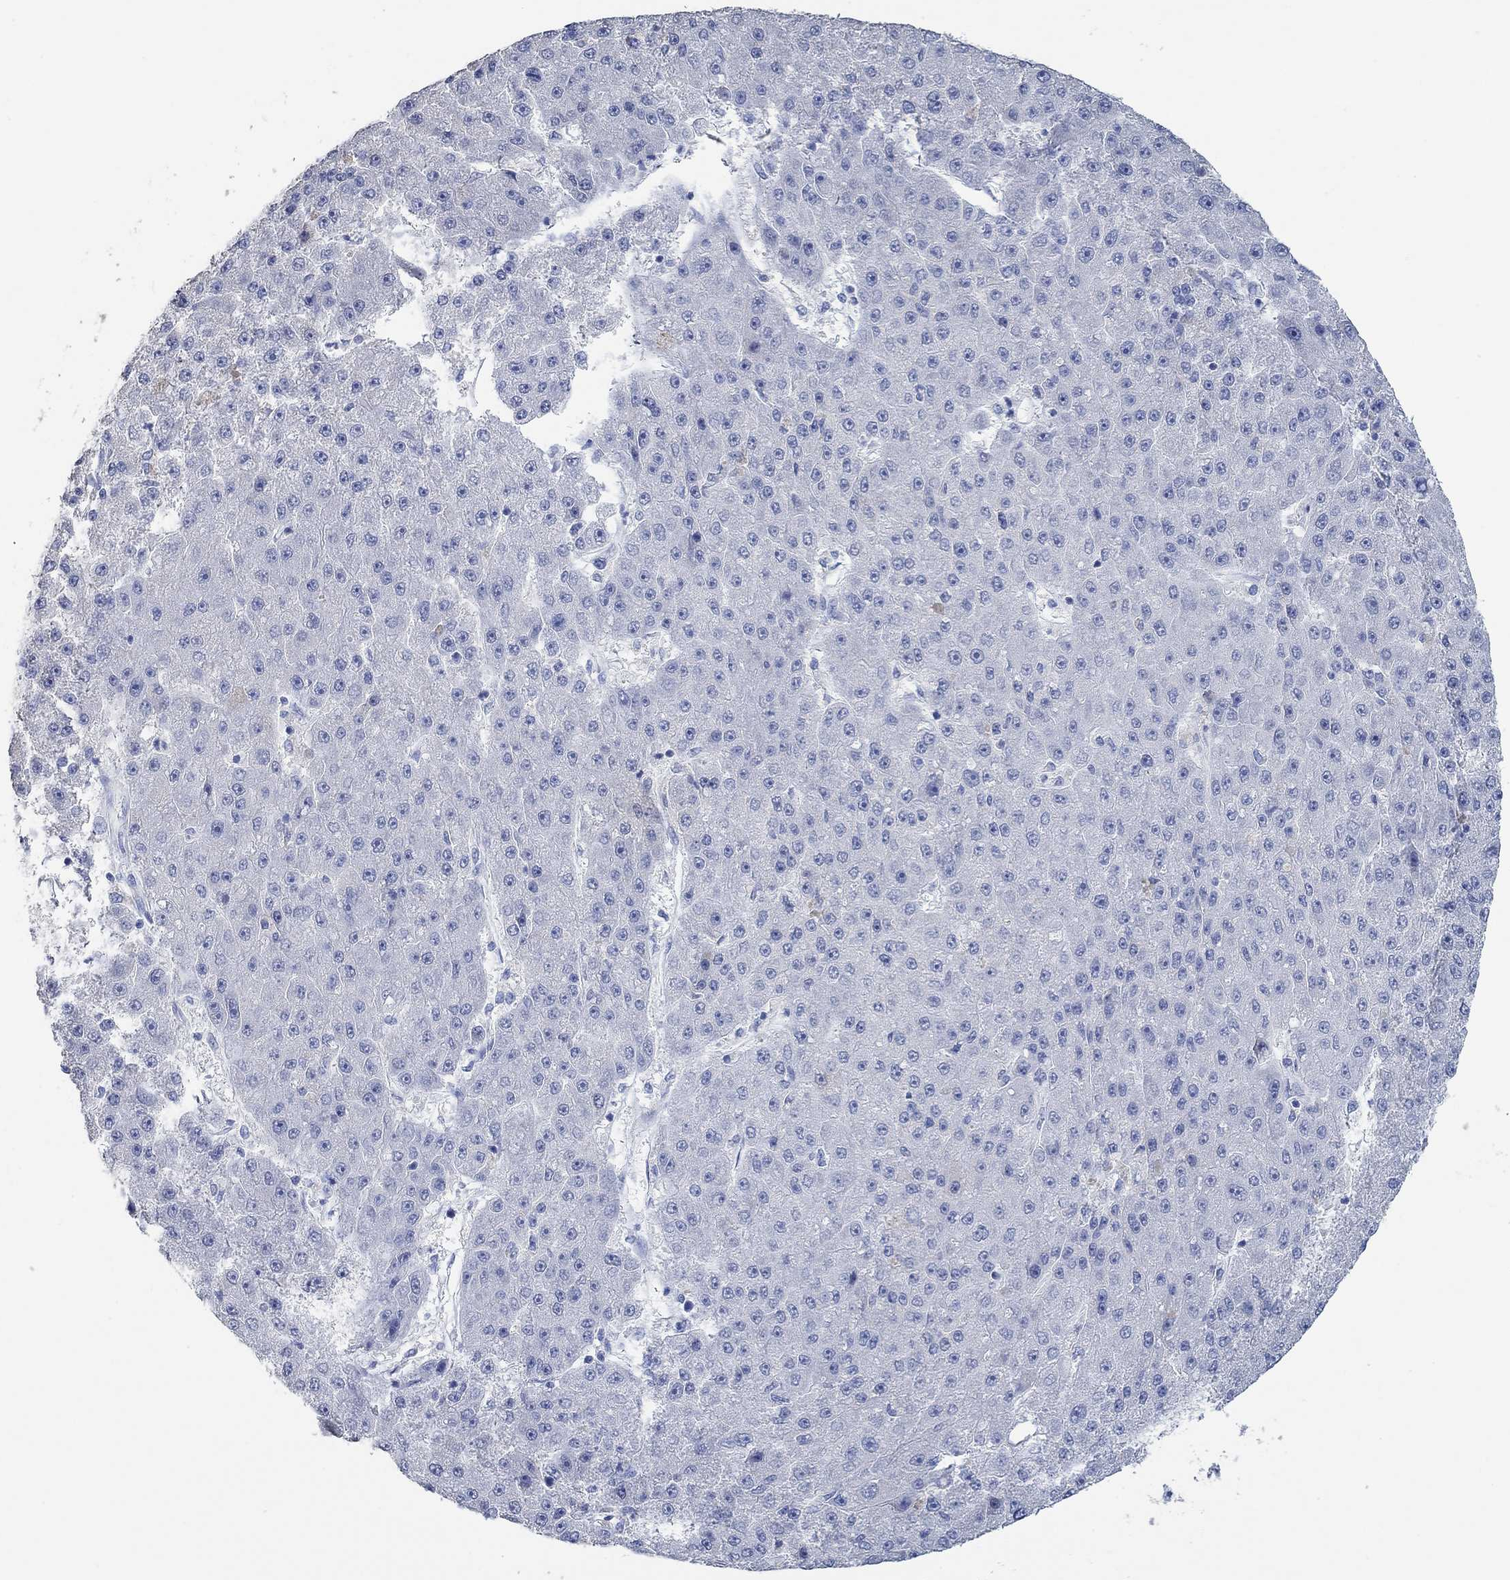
{"staining": {"intensity": "negative", "quantity": "none", "location": "none"}, "tissue": "liver cancer", "cell_type": "Tumor cells", "image_type": "cancer", "snomed": [{"axis": "morphology", "description": "Carcinoma, Hepatocellular, NOS"}, {"axis": "topography", "description": "Liver"}], "caption": "Immunohistochemical staining of human liver hepatocellular carcinoma demonstrates no significant expression in tumor cells.", "gene": "PPP1R17", "patient": {"sex": "male", "age": 67}}